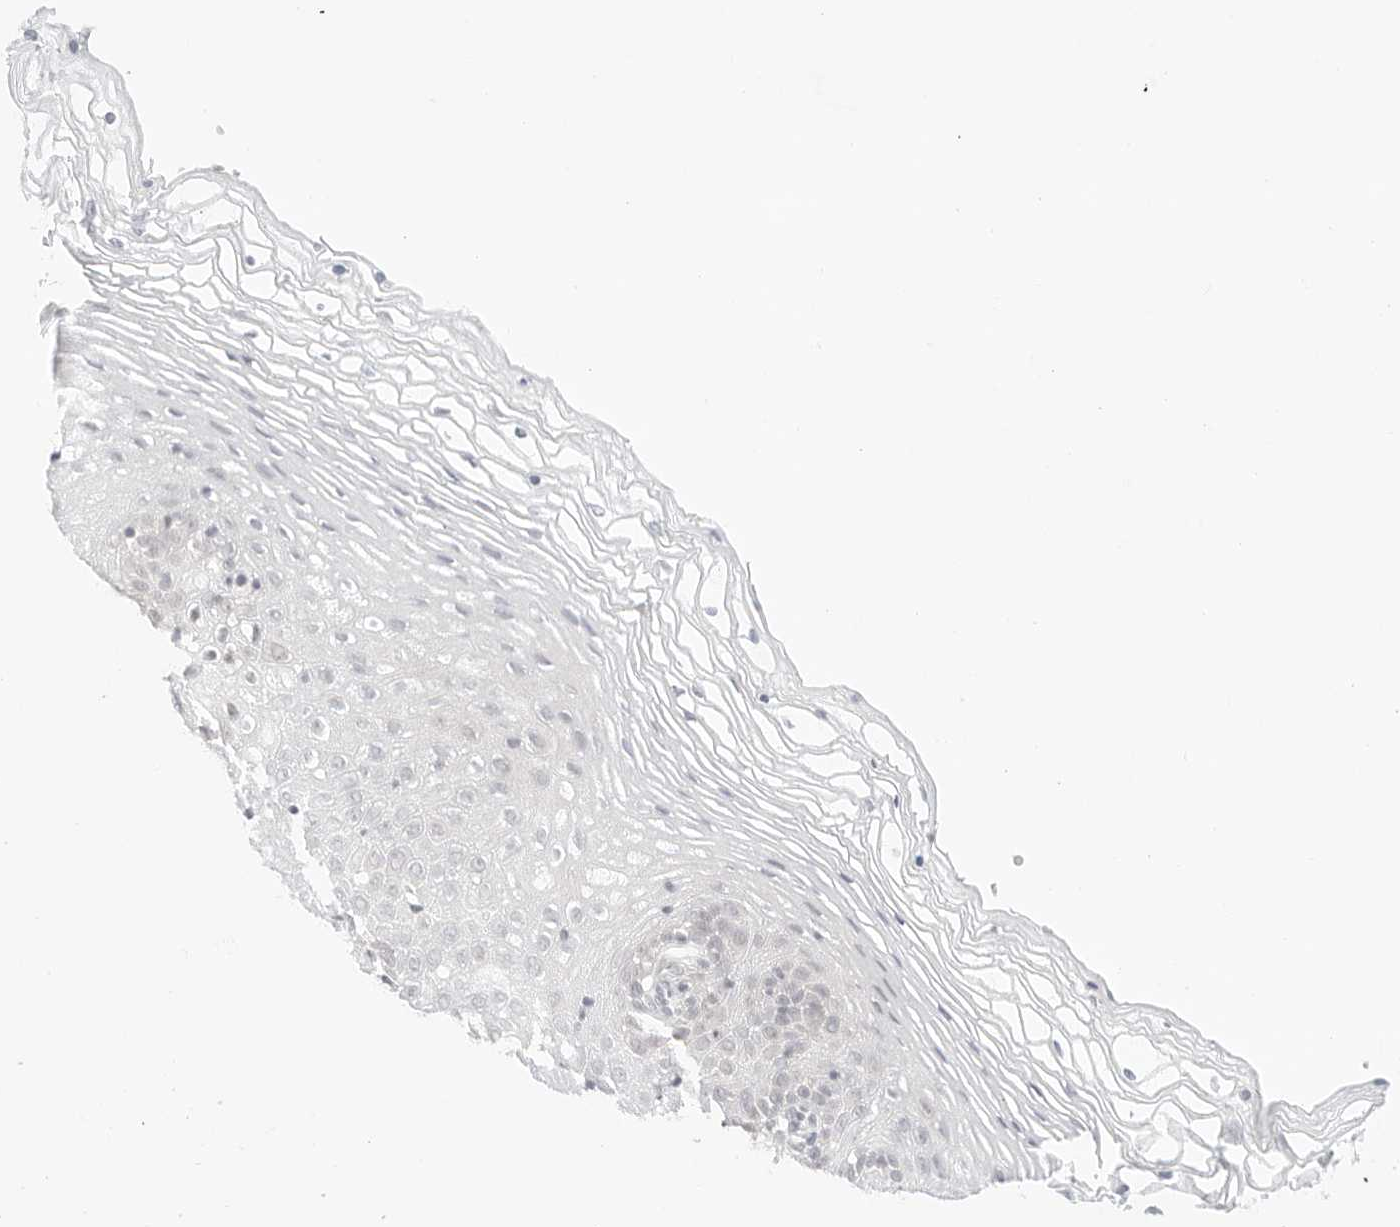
{"staining": {"intensity": "negative", "quantity": "none", "location": "none"}, "tissue": "vagina", "cell_type": "Squamous epithelial cells", "image_type": "normal", "snomed": [{"axis": "morphology", "description": "Normal tissue, NOS"}, {"axis": "topography", "description": "Vagina"}], "caption": "The histopathology image displays no significant staining in squamous epithelial cells of vagina. The staining is performed using DAB brown chromogen with nuclei counter-stained in using hematoxylin.", "gene": "GNAS", "patient": {"sex": "female", "age": 32}}